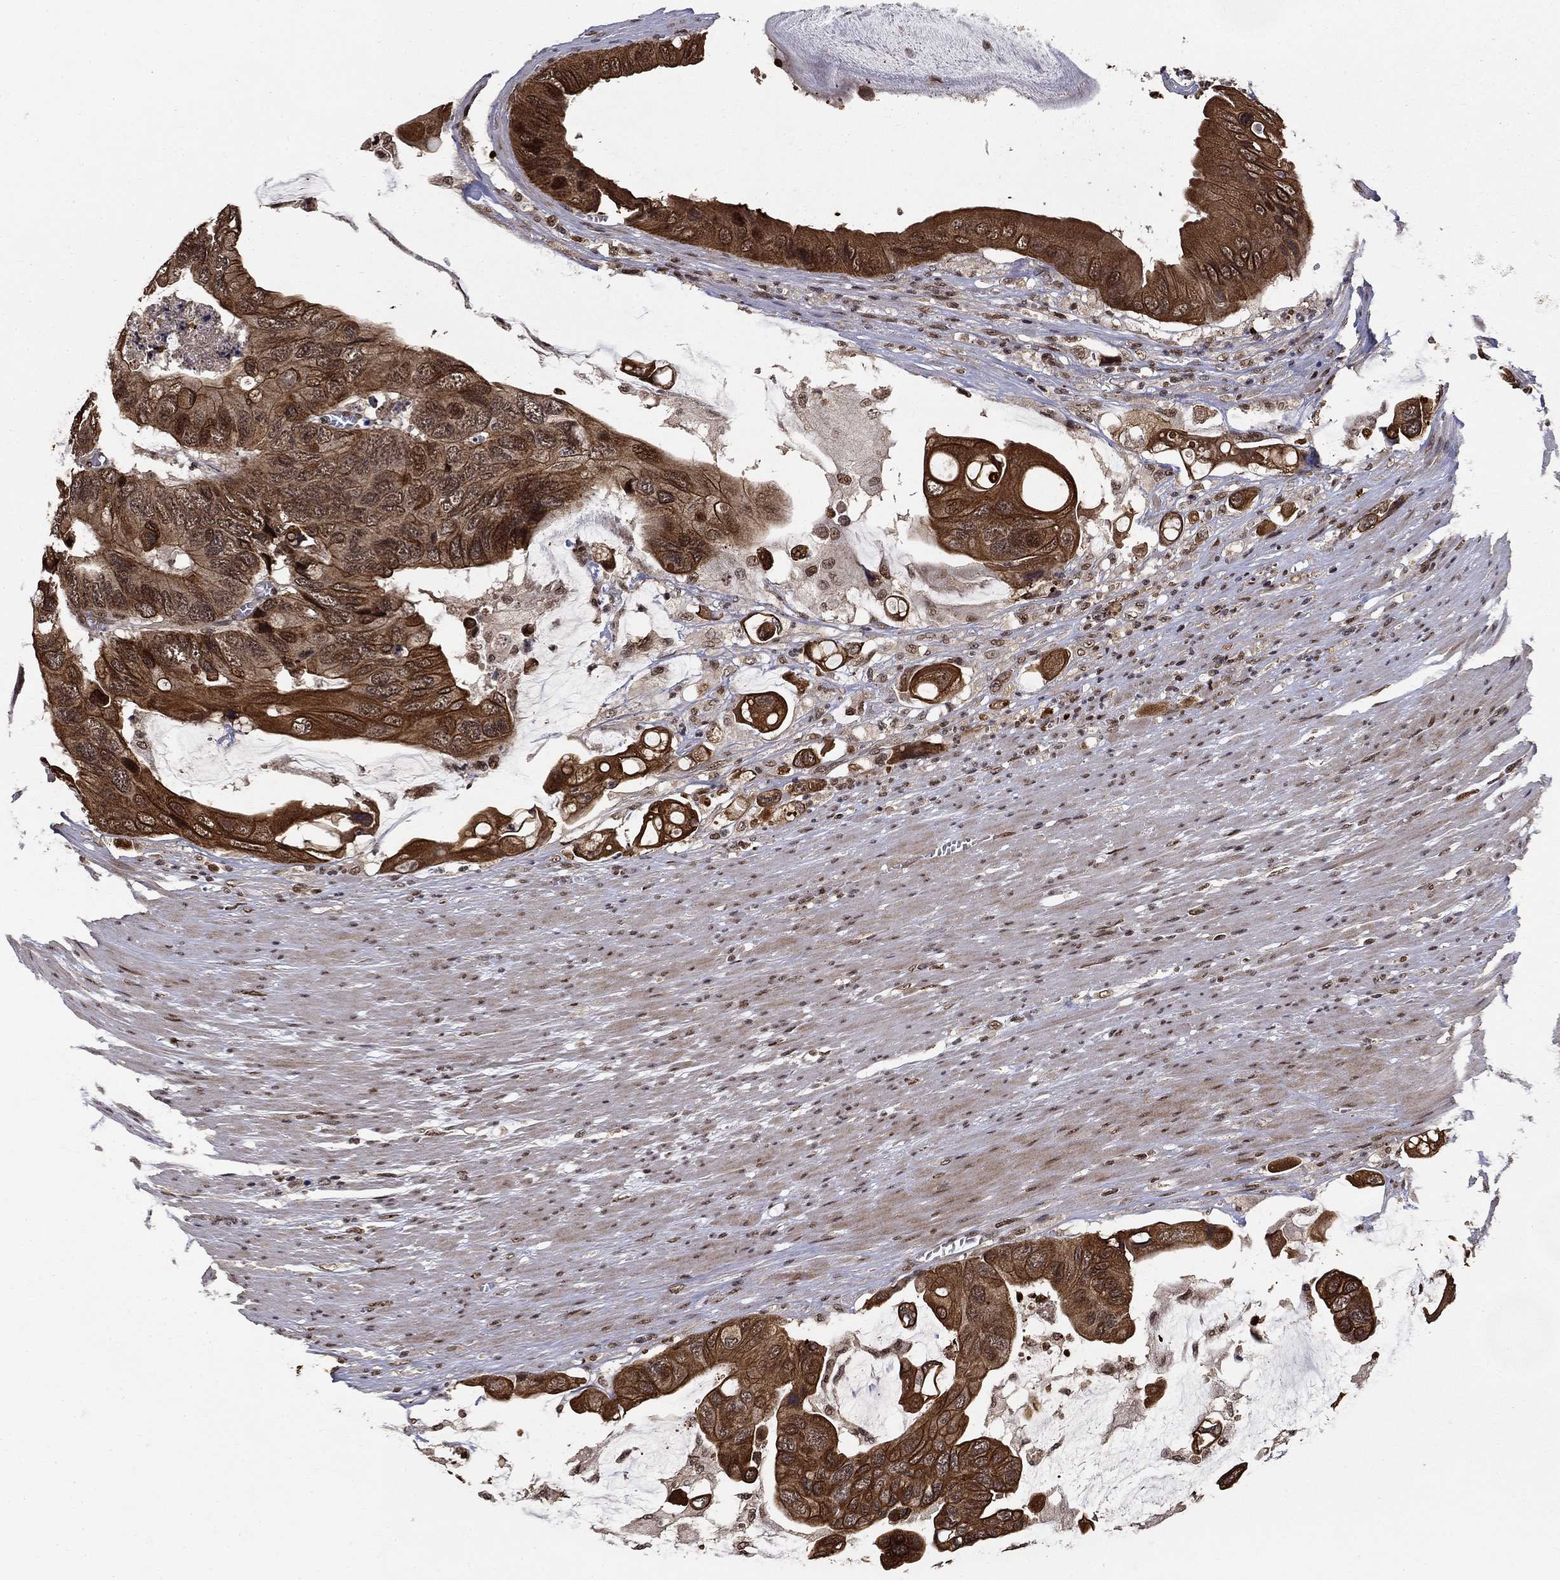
{"staining": {"intensity": "strong", "quantity": ">75%", "location": "cytoplasmic/membranous"}, "tissue": "colorectal cancer", "cell_type": "Tumor cells", "image_type": "cancer", "snomed": [{"axis": "morphology", "description": "Adenocarcinoma, NOS"}, {"axis": "topography", "description": "Rectum"}], "caption": "Immunohistochemical staining of human colorectal cancer (adenocarcinoma) reveals high levels of strong cytoplasmic/membranous protein staining in about >75% of tumor cells. The staining was performed using DAB (3,3'-diaminobenzidine), with brown indicating positive protein expression. Nuclei are stained blue with hematoxylin.", "gene": "CDCA7L", "patient": {"sex": "male", "age": 63}}